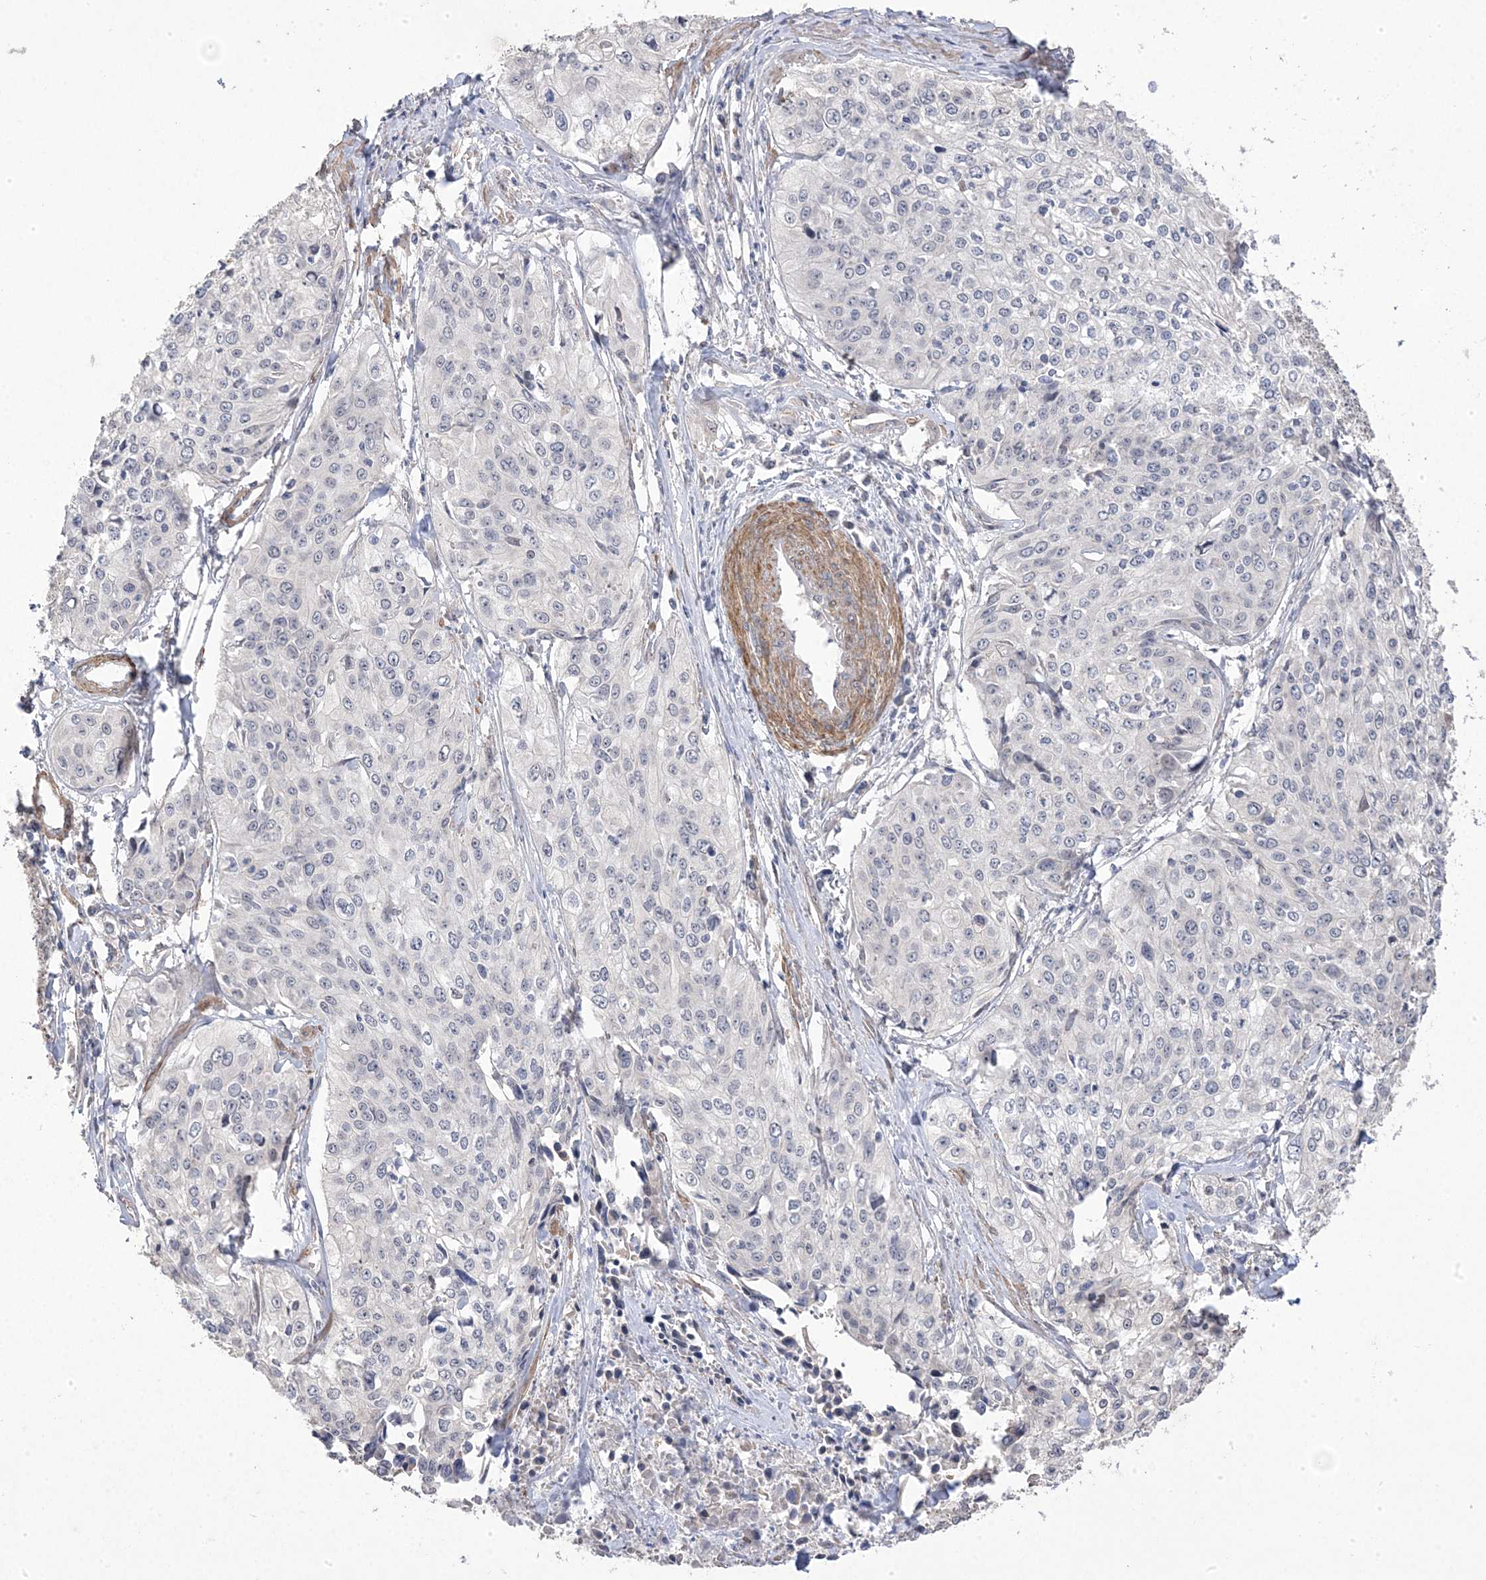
{"staining": {"intensity": "negative", "quantity": "none", "location": "none"}, "tissue": "cervical cancer", "cell_type": "Tumor cells", "image_type": "cancer", "snomed": [{"axis": "morphology", "description": "Squamous cell carcinoma, NOS"}, {"axis": "topography", "description": "Cervix"}], "caption": "Immunohistochemistry micrograph of neoplastic tissue: human cervical cancer stained with DAB (3,3'-diaminobenzidine) shows no significant protein expression in tumor cells.", "gene": "GTPBP6", "patient": {"sex": "female", "age": 31}}